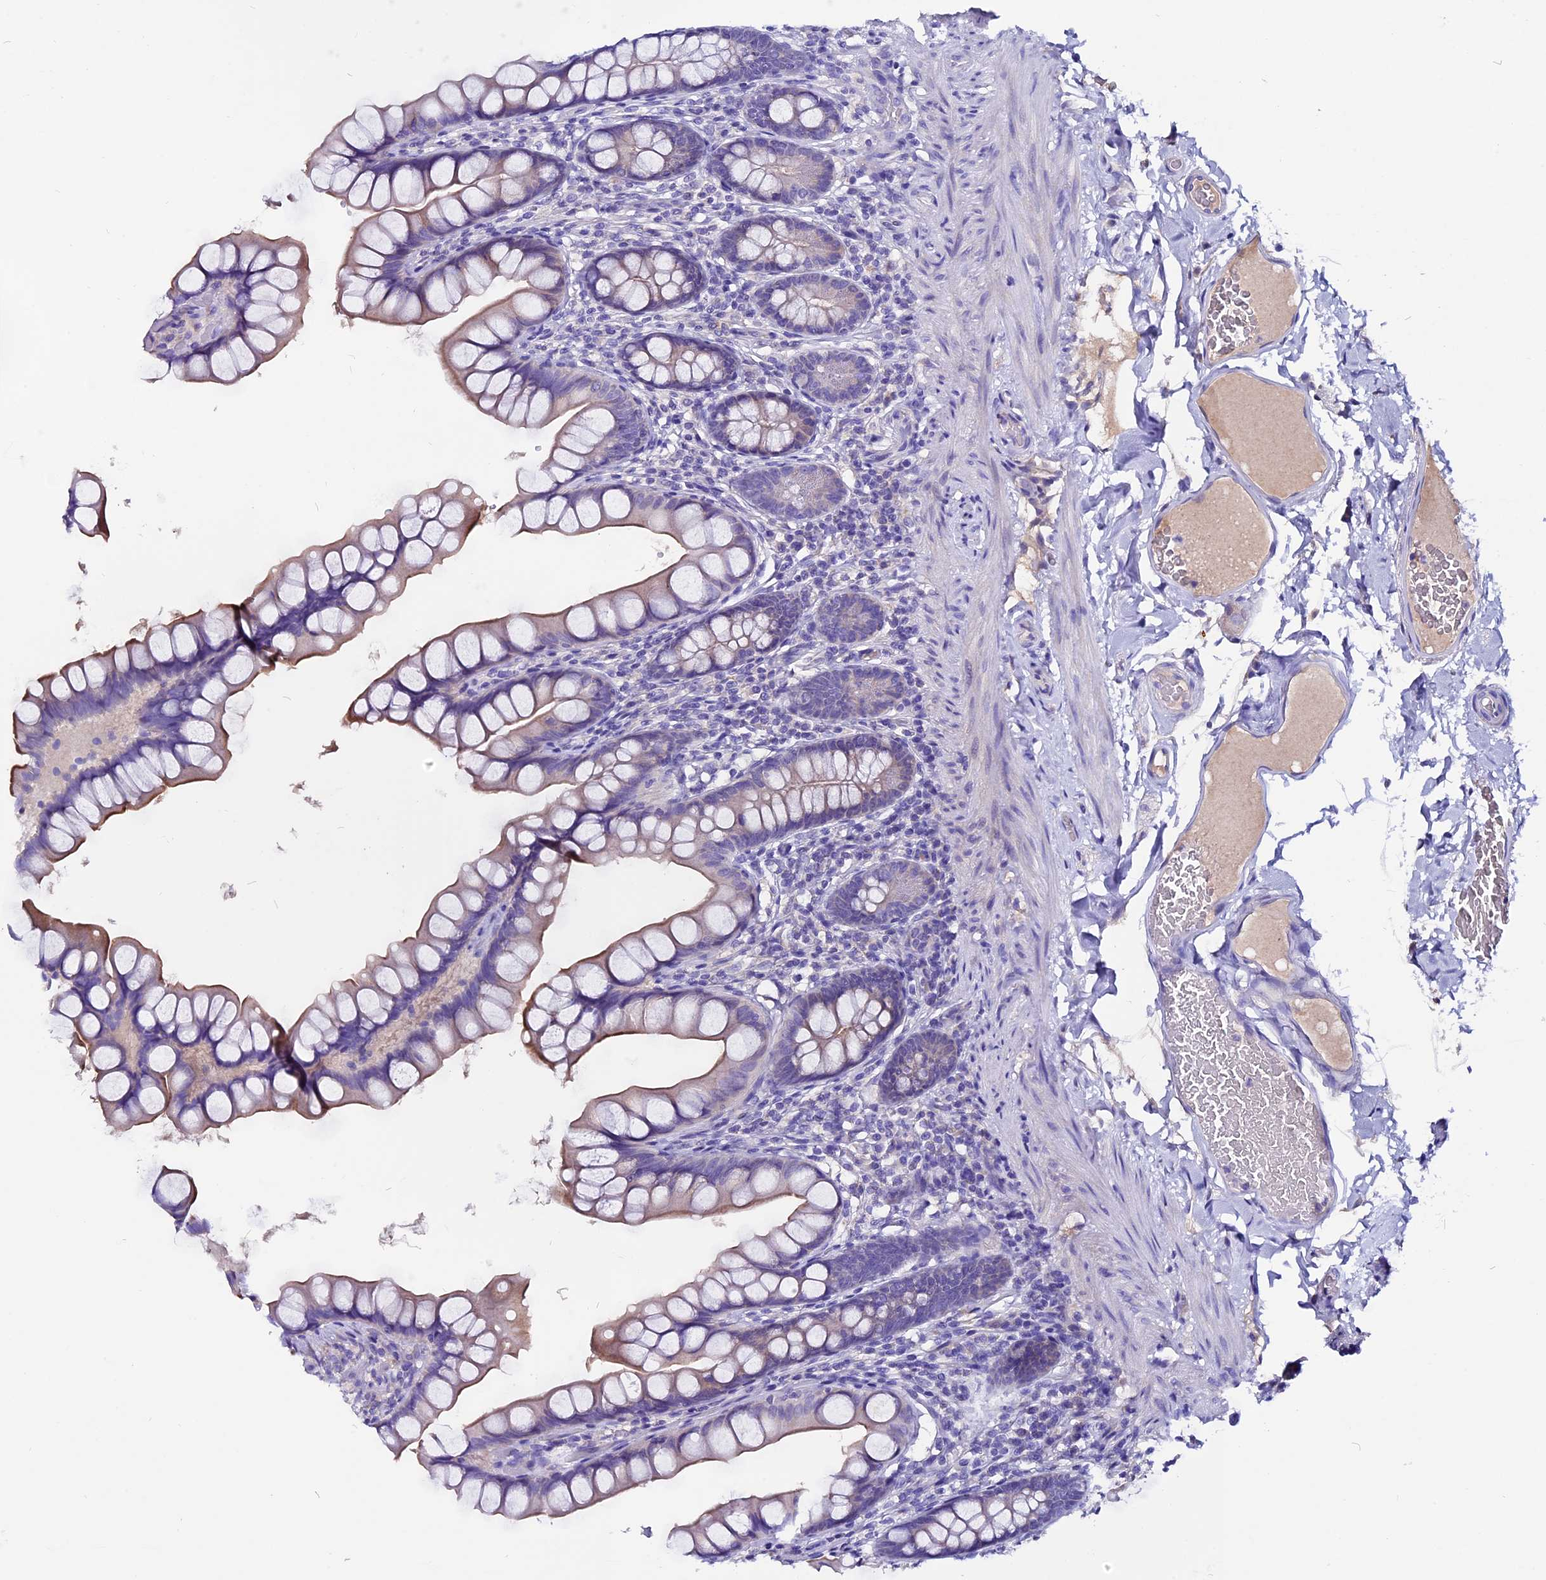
{"staining": {"intensity": "strong", "quantity": "25%-75%", "location": "cytoplasmic/membranous"}, "tissue": "small intestine", "cell_type": "Glandular cells", "image_type": "normal", "snomed": [{"axis": "morphology", "description": "Normal tissue, NOS"}, {"axis": "topography", "description": "Small intestine"}], "caption": "Protein analysis of normal small intestine reveals strong cytoplasmic/membranous staining in about 25%-75% of glandular cells.", "gene": "CCBE1", "patient": {"sex": "male", "age": 70}}